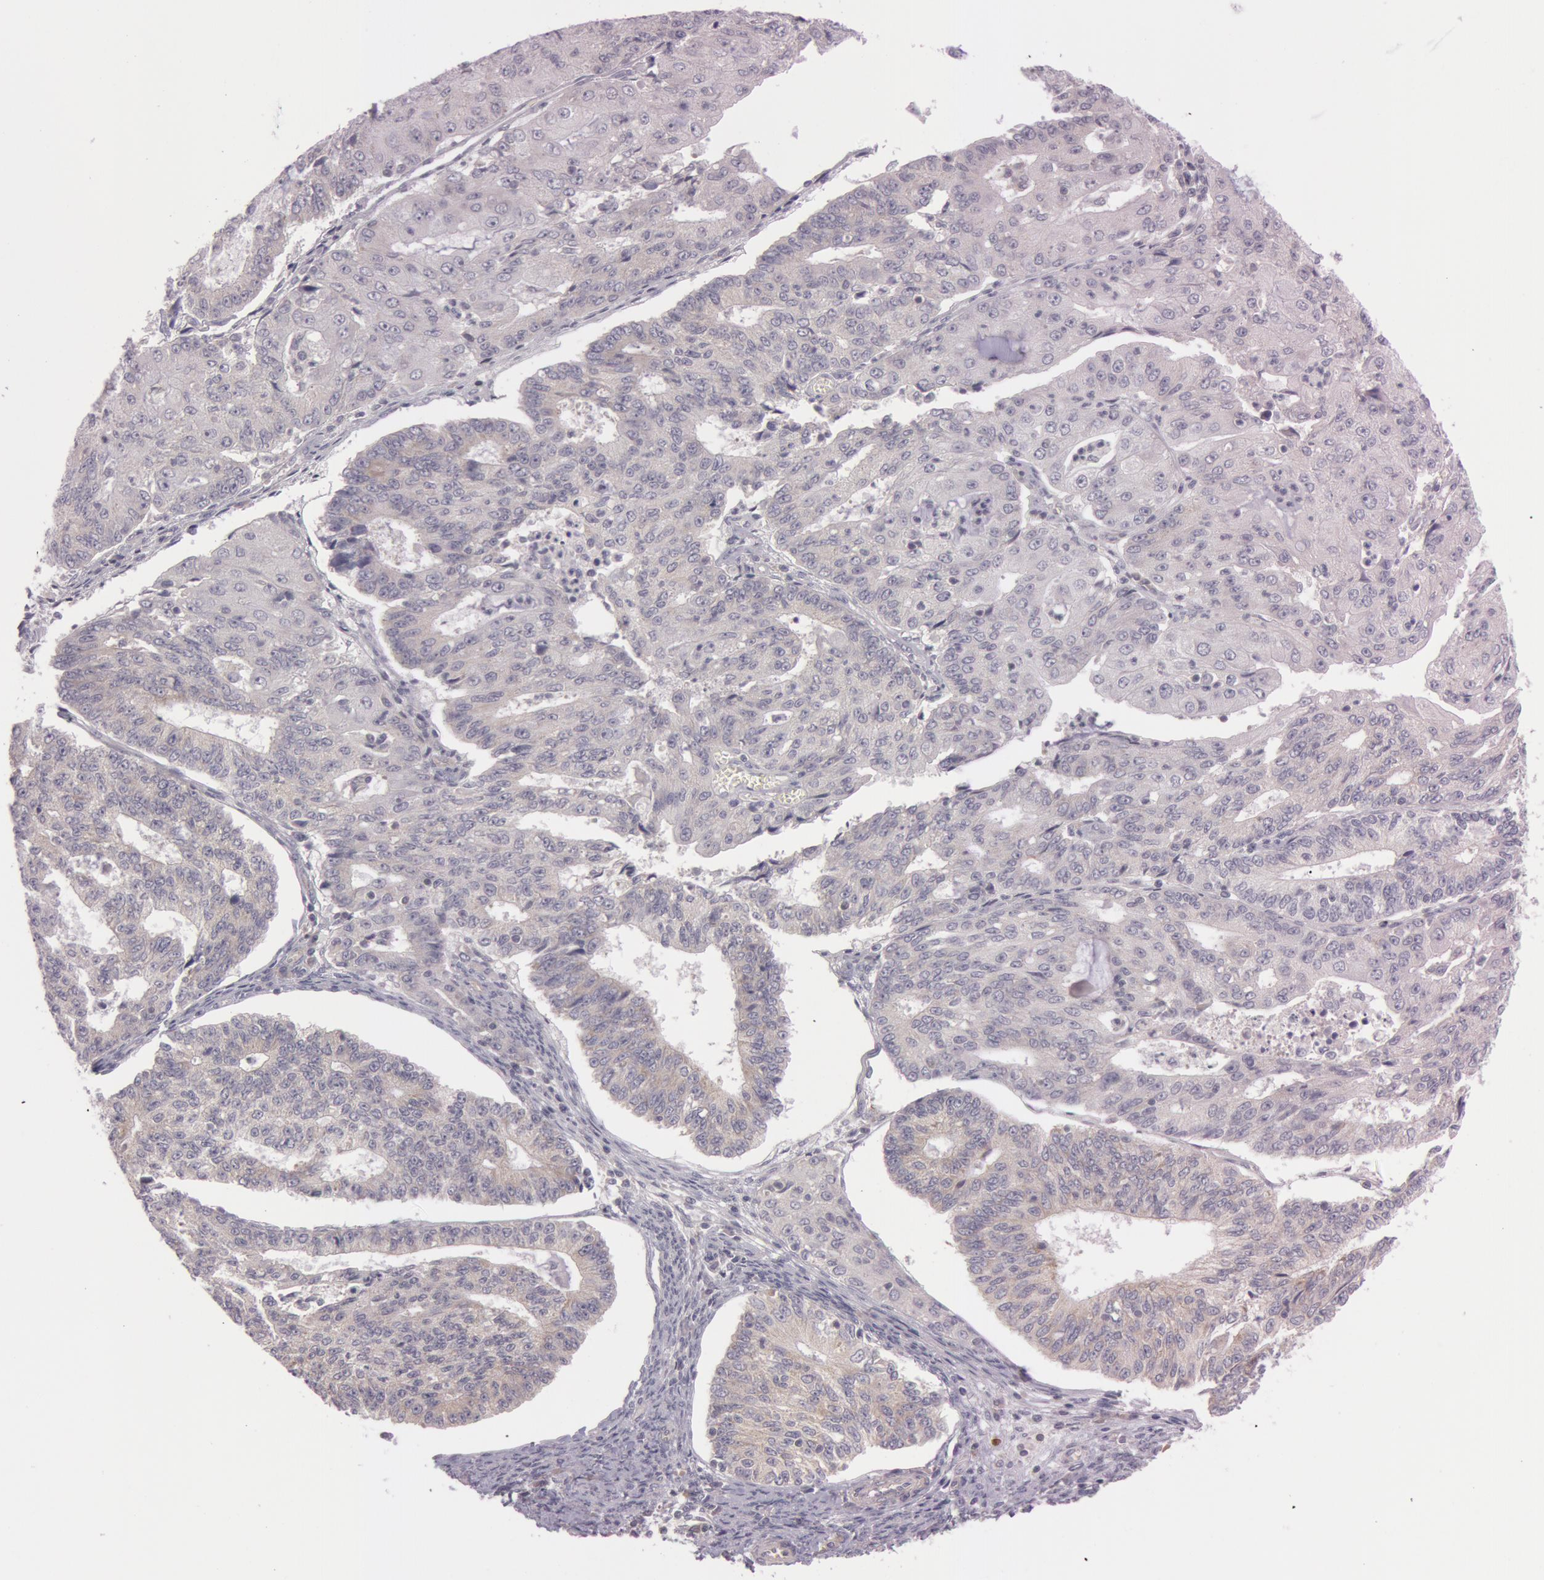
{"staining": {"intensity": "weak", "quantity": "<25%", "location": "cytoplasmic/membranous"}, "tissue": "endometrial cancer", "cell_type": "Tumor cells", "image_type": "cancer", "snomed": [{"axis": "morphology", "description": "Adenocarcinoma, NOS"}, {"axis": "topography", "description": "Endometrium"}], "caption": "The histopathology image exhibits no significant expression in tumor cells of endometrial adenocarcinoma.", "gene": "RALGAPA1", "patient": {"sex": "female", "age": 56}}